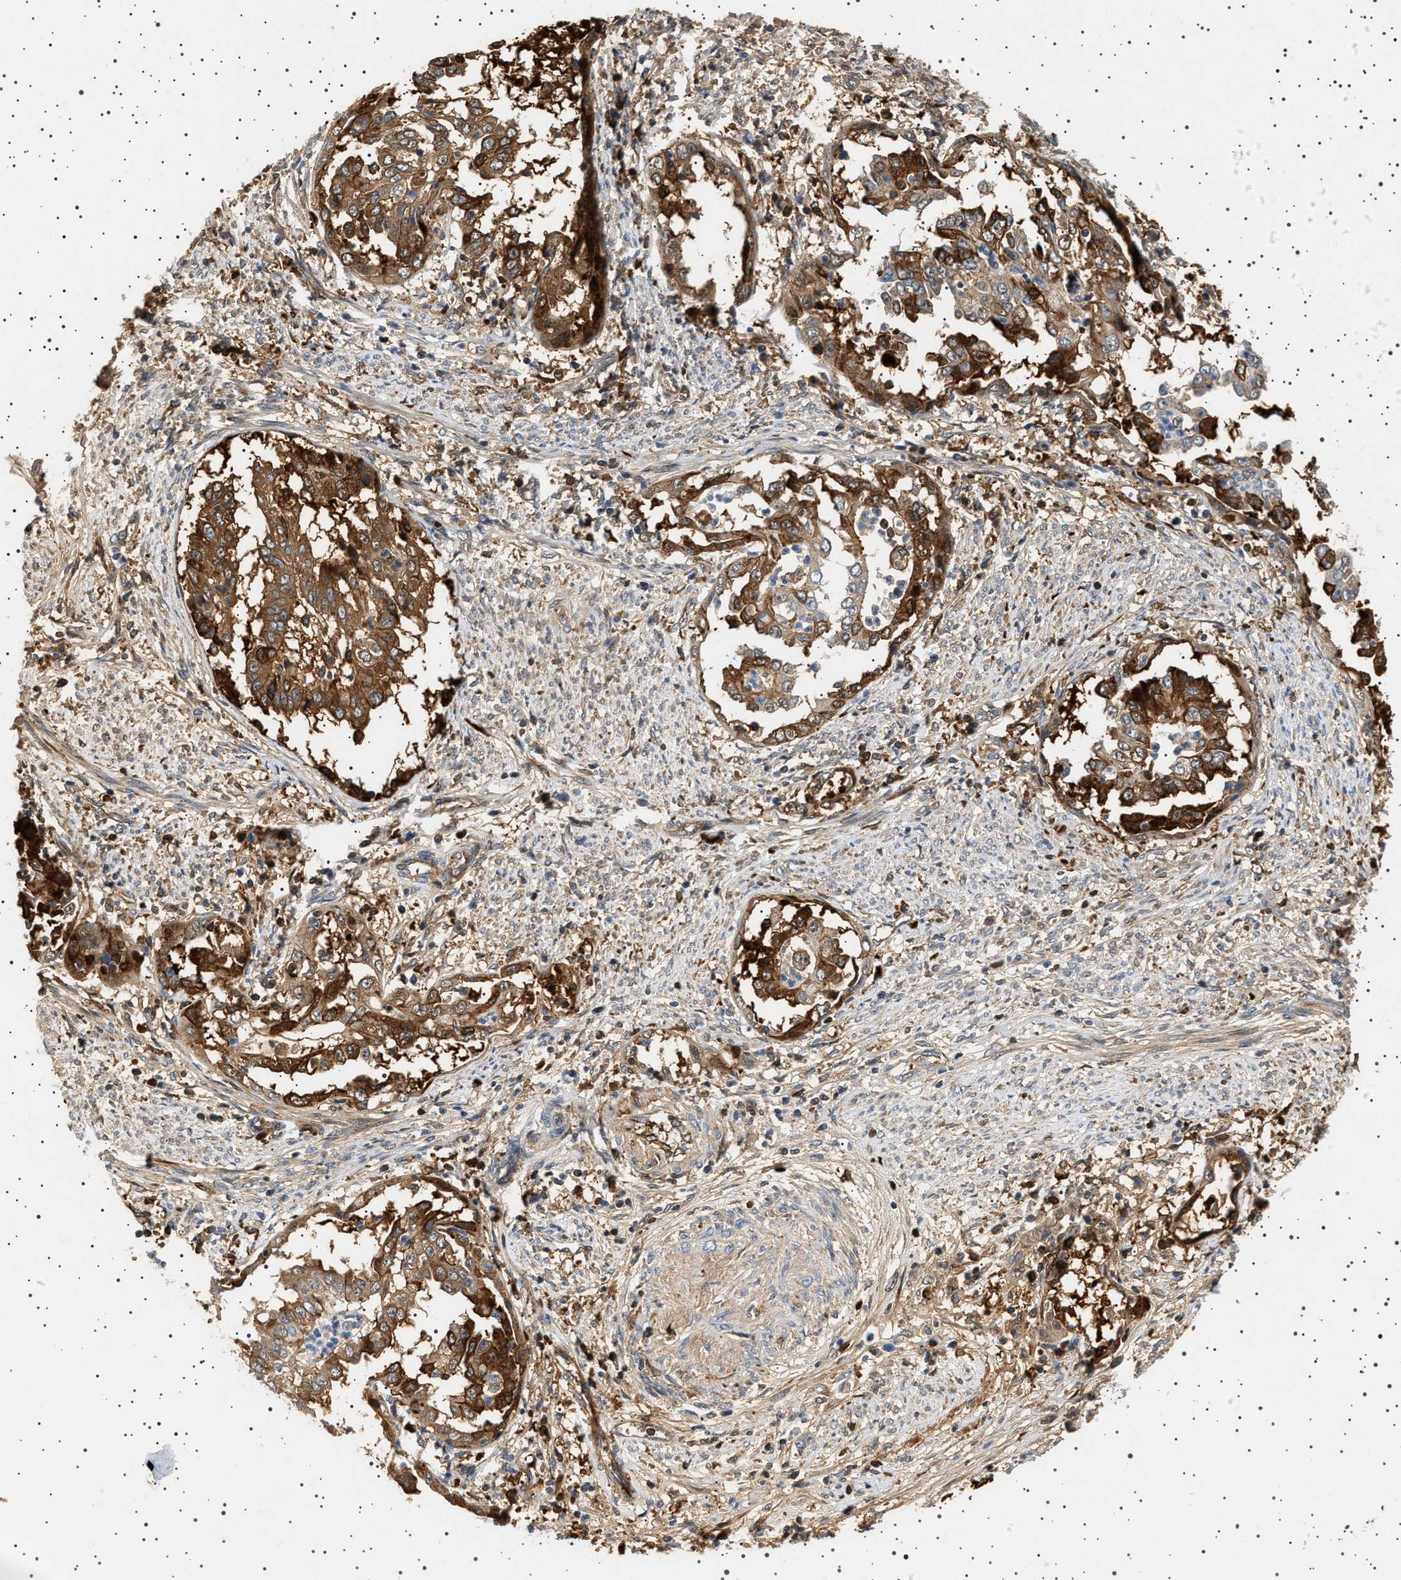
{"staining": {"intensity": "moderate", "quantity": ">75%", "location": "cytoplasmic/membranous"}, "tissue": "endometrial cancer", "cell_type": "Tumor cells", "image_type": "cancer", "snomed": [{"axis": "morphology", "description": "Adenocarcinoma, NOS"}, {"axis": "topography", "description": "Endometrium"}], "caption": "Human adenocarcinoma (endometrial) stained for a protein (brown) demonstrates moderate cytoplasmic/membranous positive staining in approximately >75% of tumor cells.", "gene": "FICD", "patient": {"sex": "female", "age": 85}}